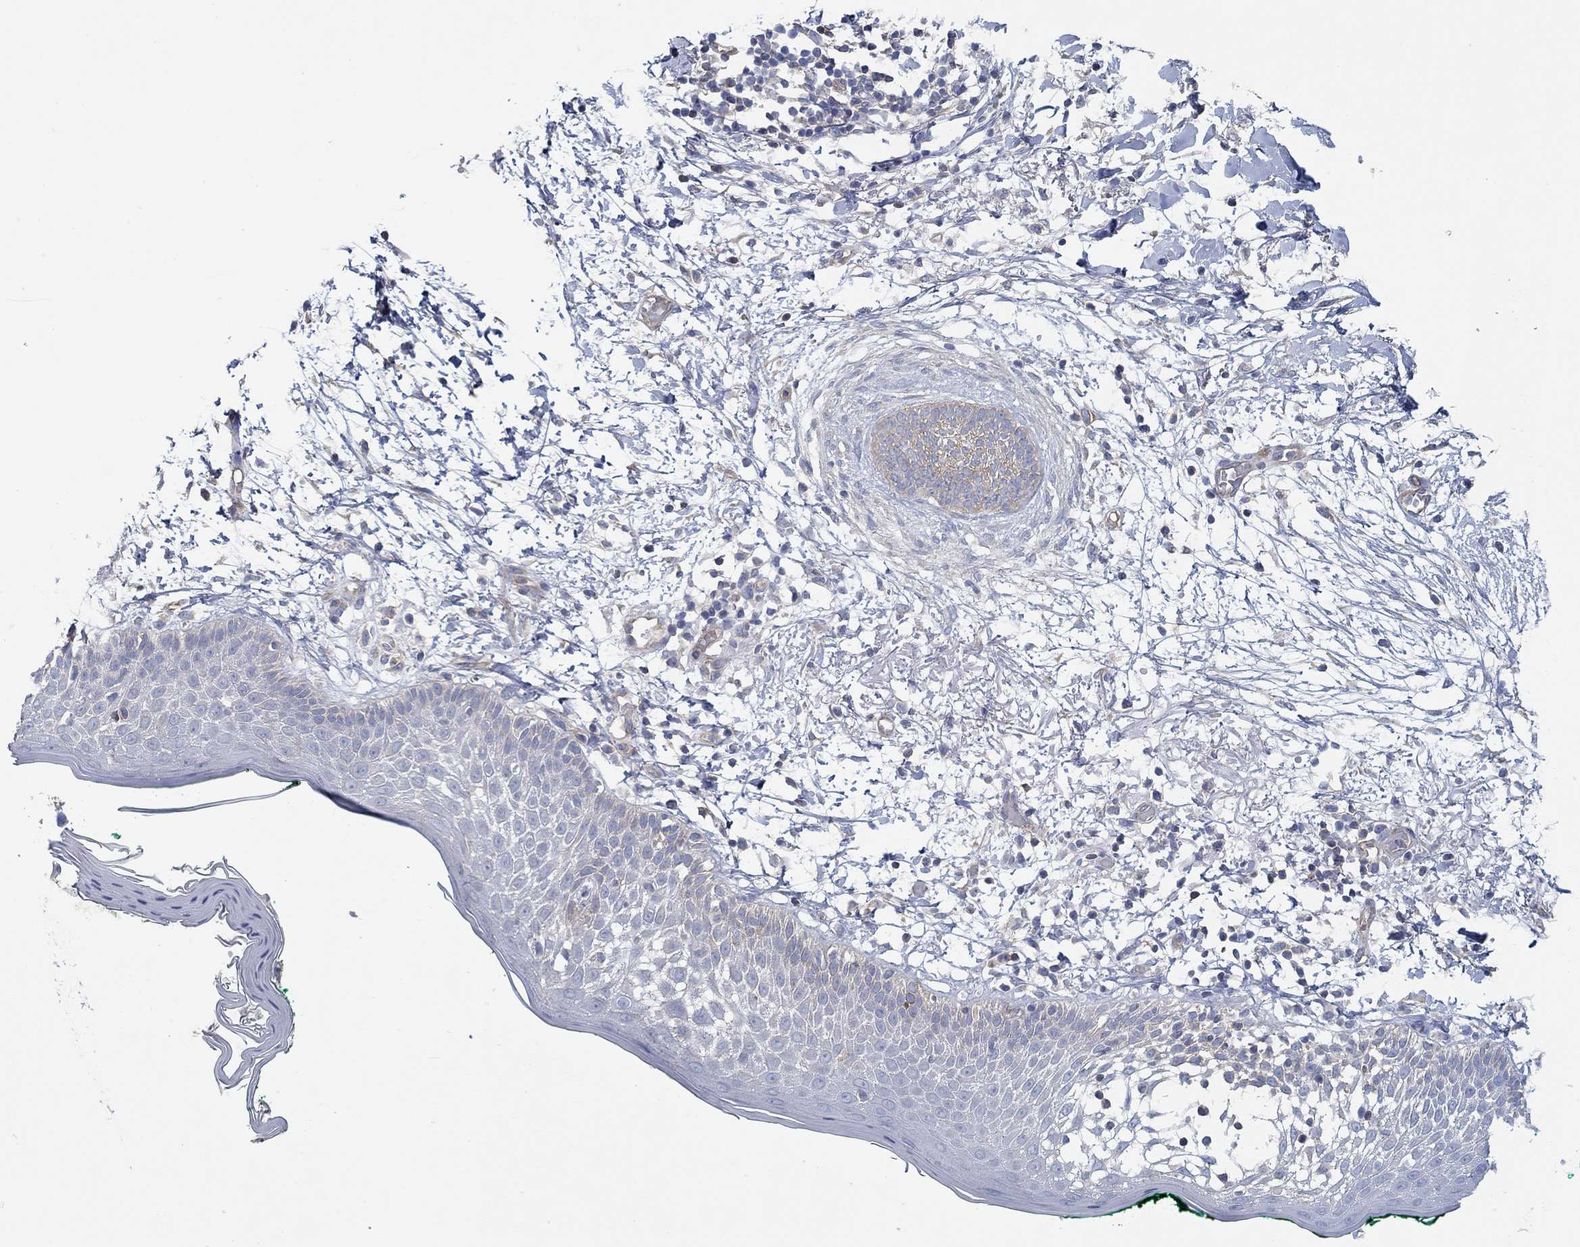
{"staining": {"intensity": "negative", "quantity": "none", "location": "none"}, "tissue": "skin cancer", "cell_type": "Tumor cells", "image_type": "cancer", "snomed": [{"axis": "morphology", "description": "Normal tissue, NOS"}, {"axis": "morphology", "description": "Basal cell carcinoma"}, {"axis": "topography", "description": "Skin"}], "caption": "Photomicrograph shows no protein positivity in tumor cells of skin basal cell carcinoma tissue. (DAB (3,3'-diaminobenzidine) IHC with hematoxylin counter stain).", "gene": "BBOF1", "patient": {"sex": "male", "age": 84}}